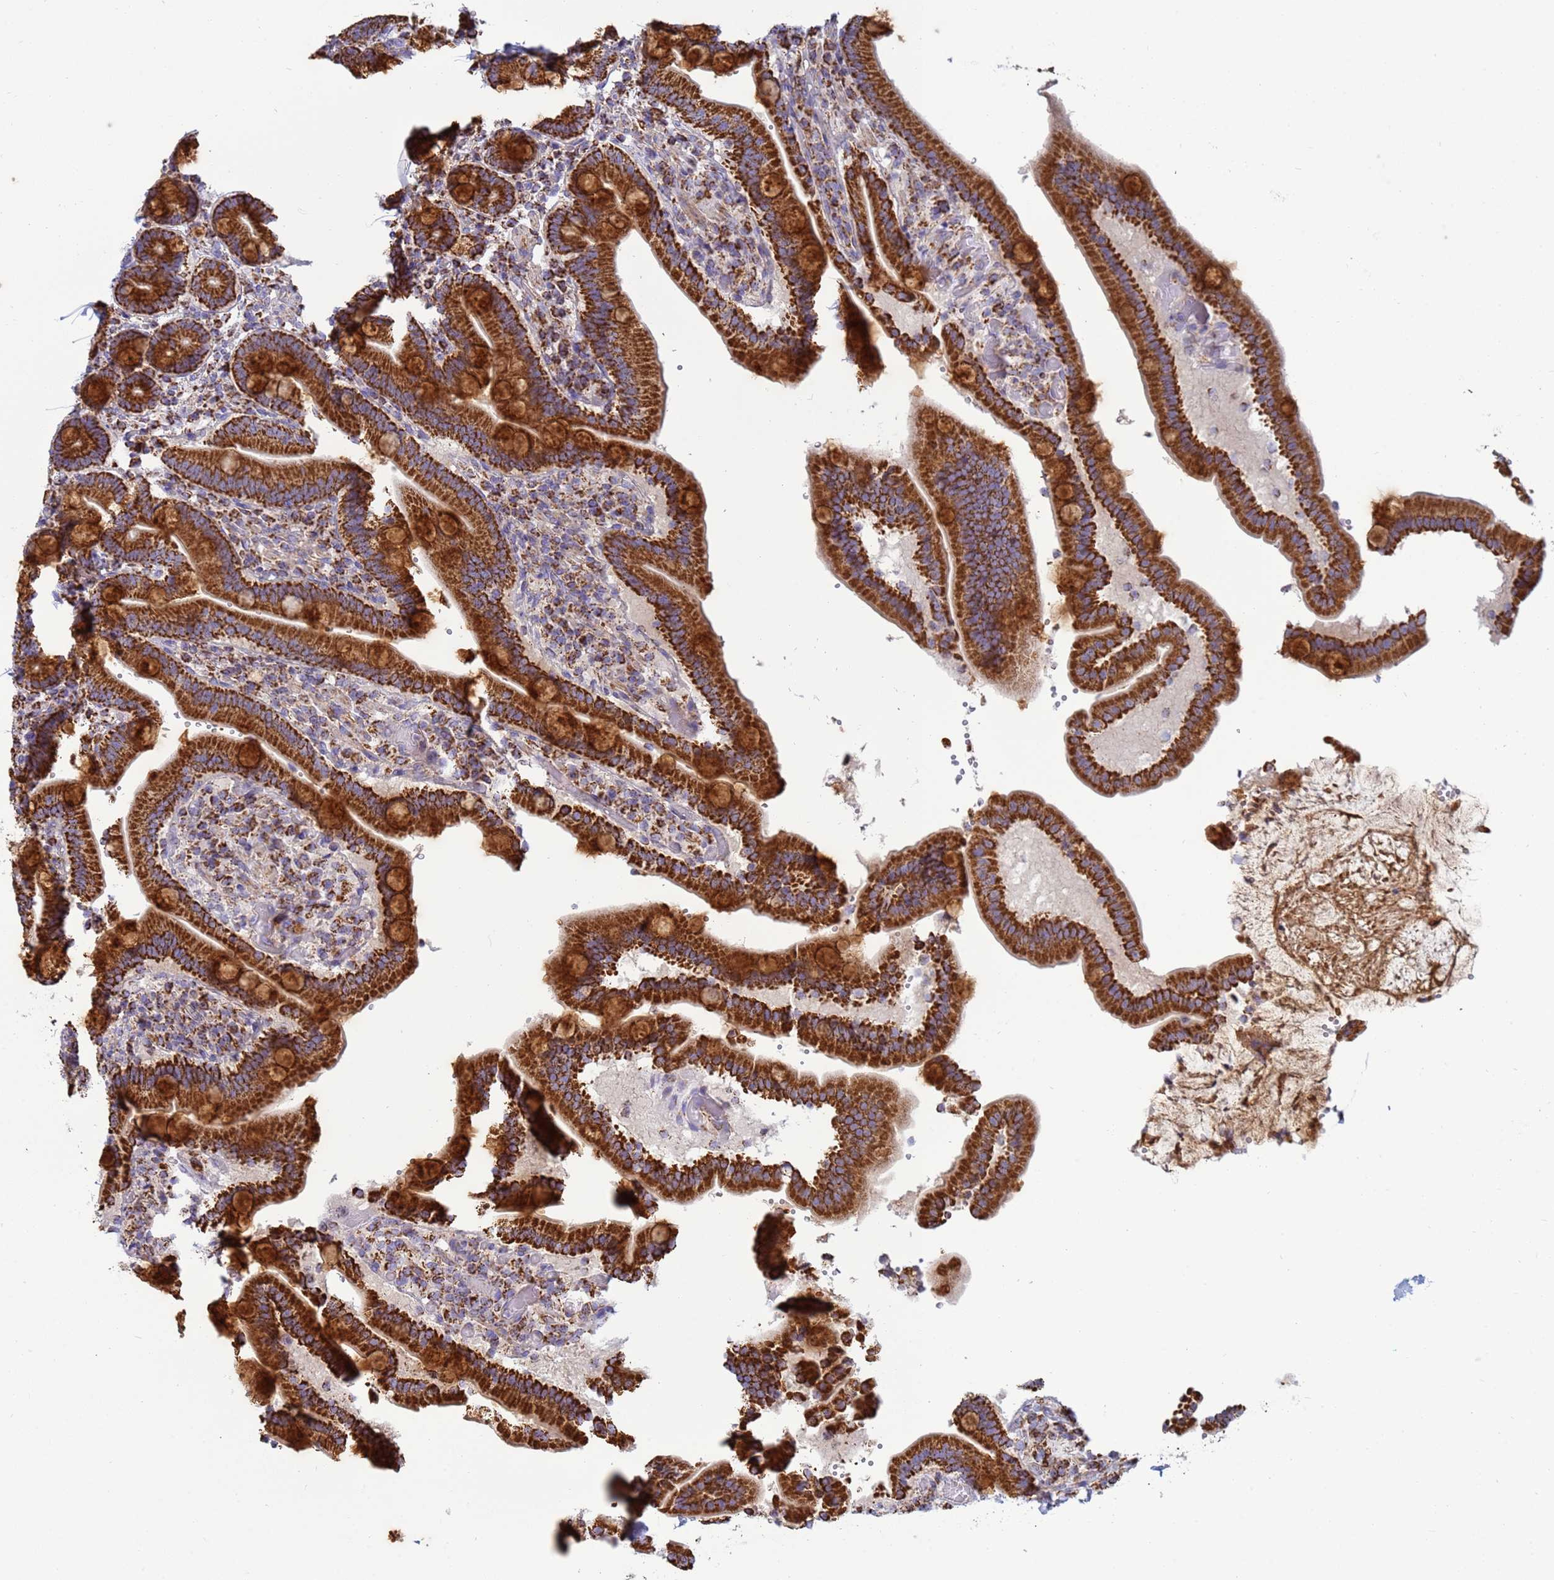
{"staining": {"intensity": "strong", "quantity": ">75%", "location": "cytoplasmic/membranous"}, "tissue": "duodenum", "cell_type": "Glandular cells", "image_type": "normal", "snomed": [{"axis": "morphology", "description": "Normal tissue, NOS"}, {"axis": "topography", "description": "Duodenum"}], "caption": "Protein expression analysis of benign human duodenum reveals strong cytoplasmic/membranous staining in about >75% of glandular cells.", "gene": "COQ4", "patient": {"sex": "female", "age": 62}}